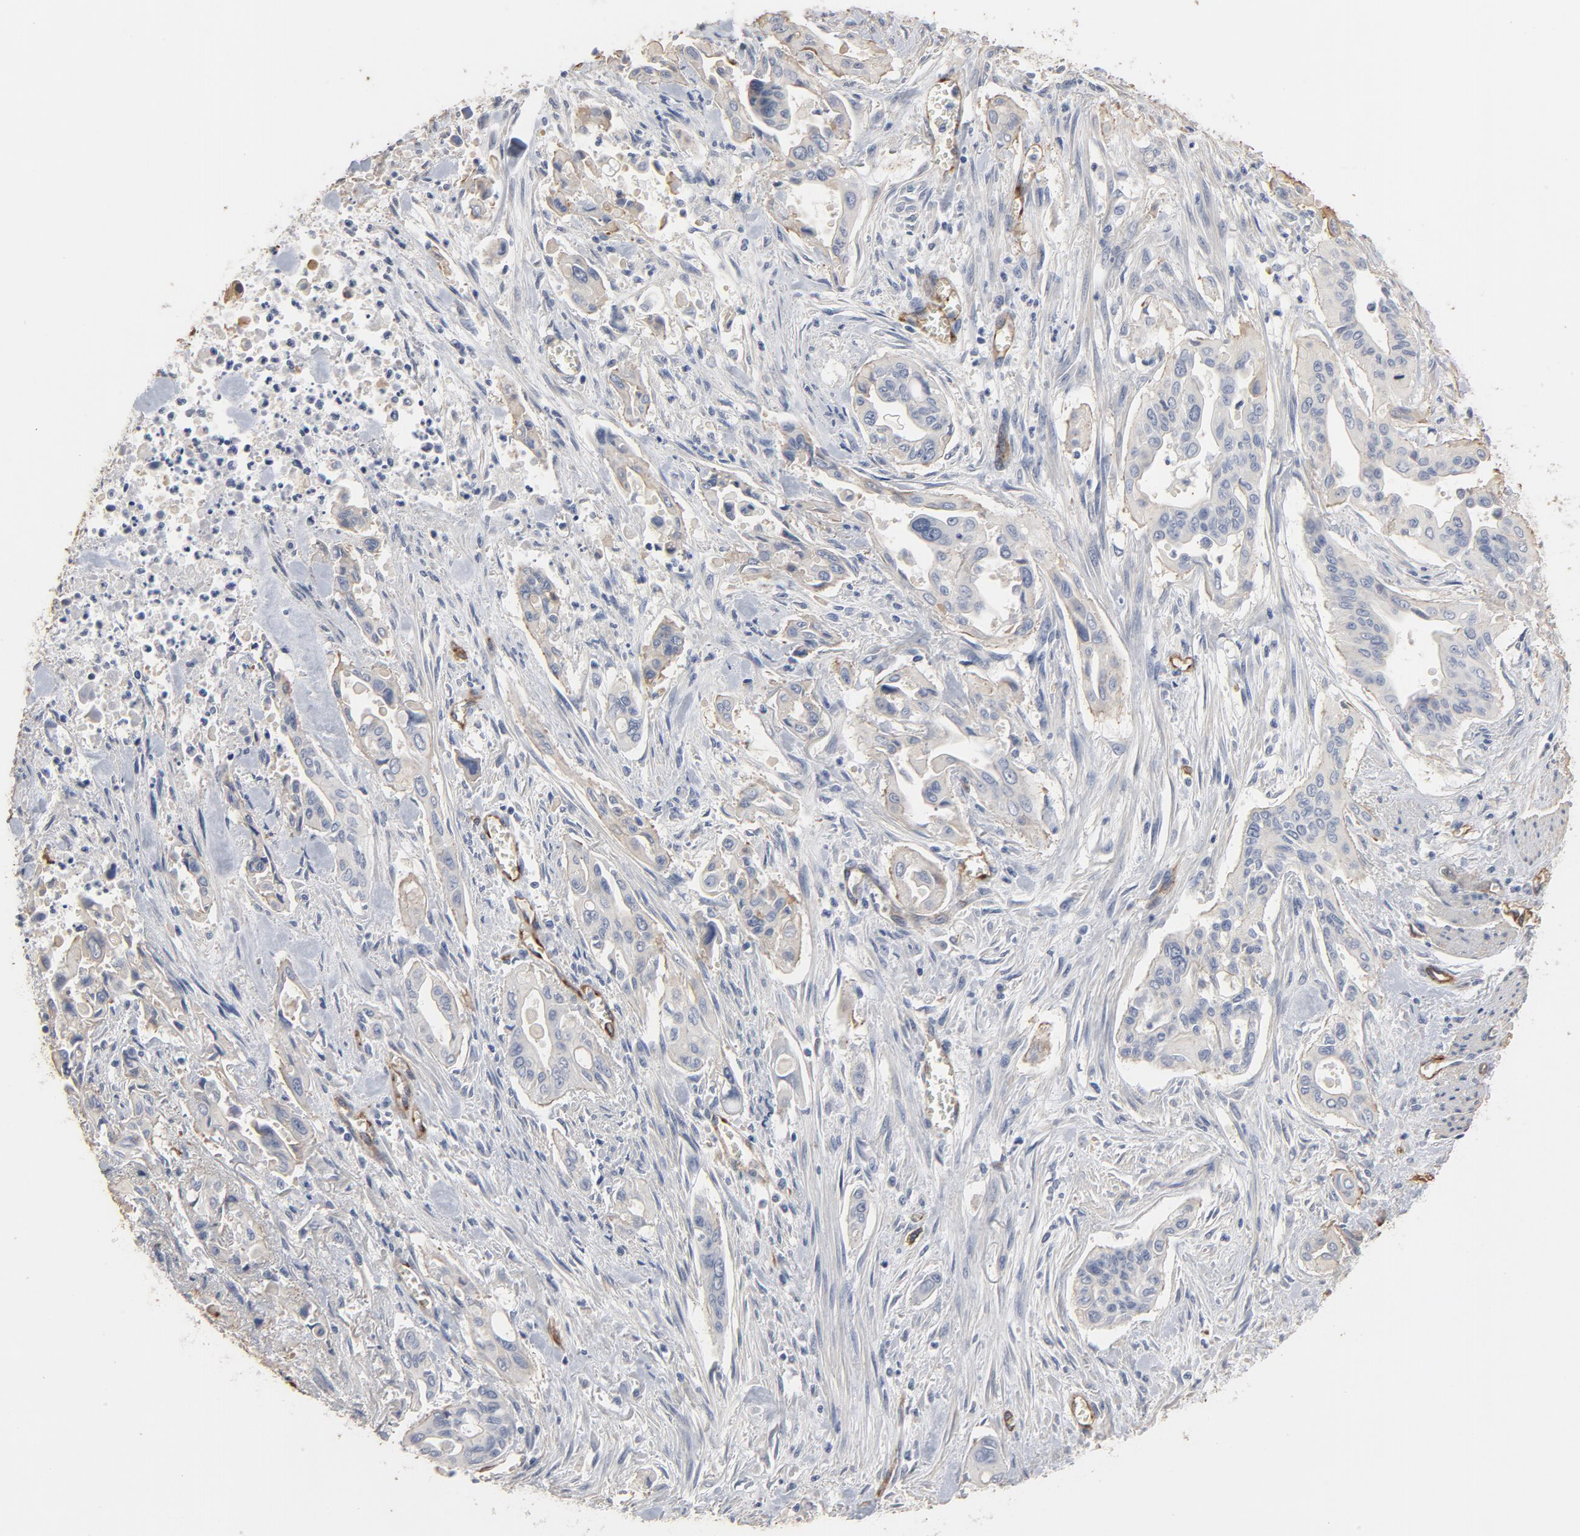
{"staining": {"intensity": "negative", "quantity": "none", "location": "none"}, "tissue": "pancreatic cancer", "cell_type": "Tumor cells", "image_type": "cancer", "snomed": [{"axis": "morphology", "description": "Adenocarcinoma, NOS"}, {"axis": "topography", "description": "Pancreas"}], "caption": "A photomicrograph of human adenocarcinoma (pancreatic) is negative for staining in tumor cells.", "gene": "KDR", "patient": {"sex": "male", "age": 77}}